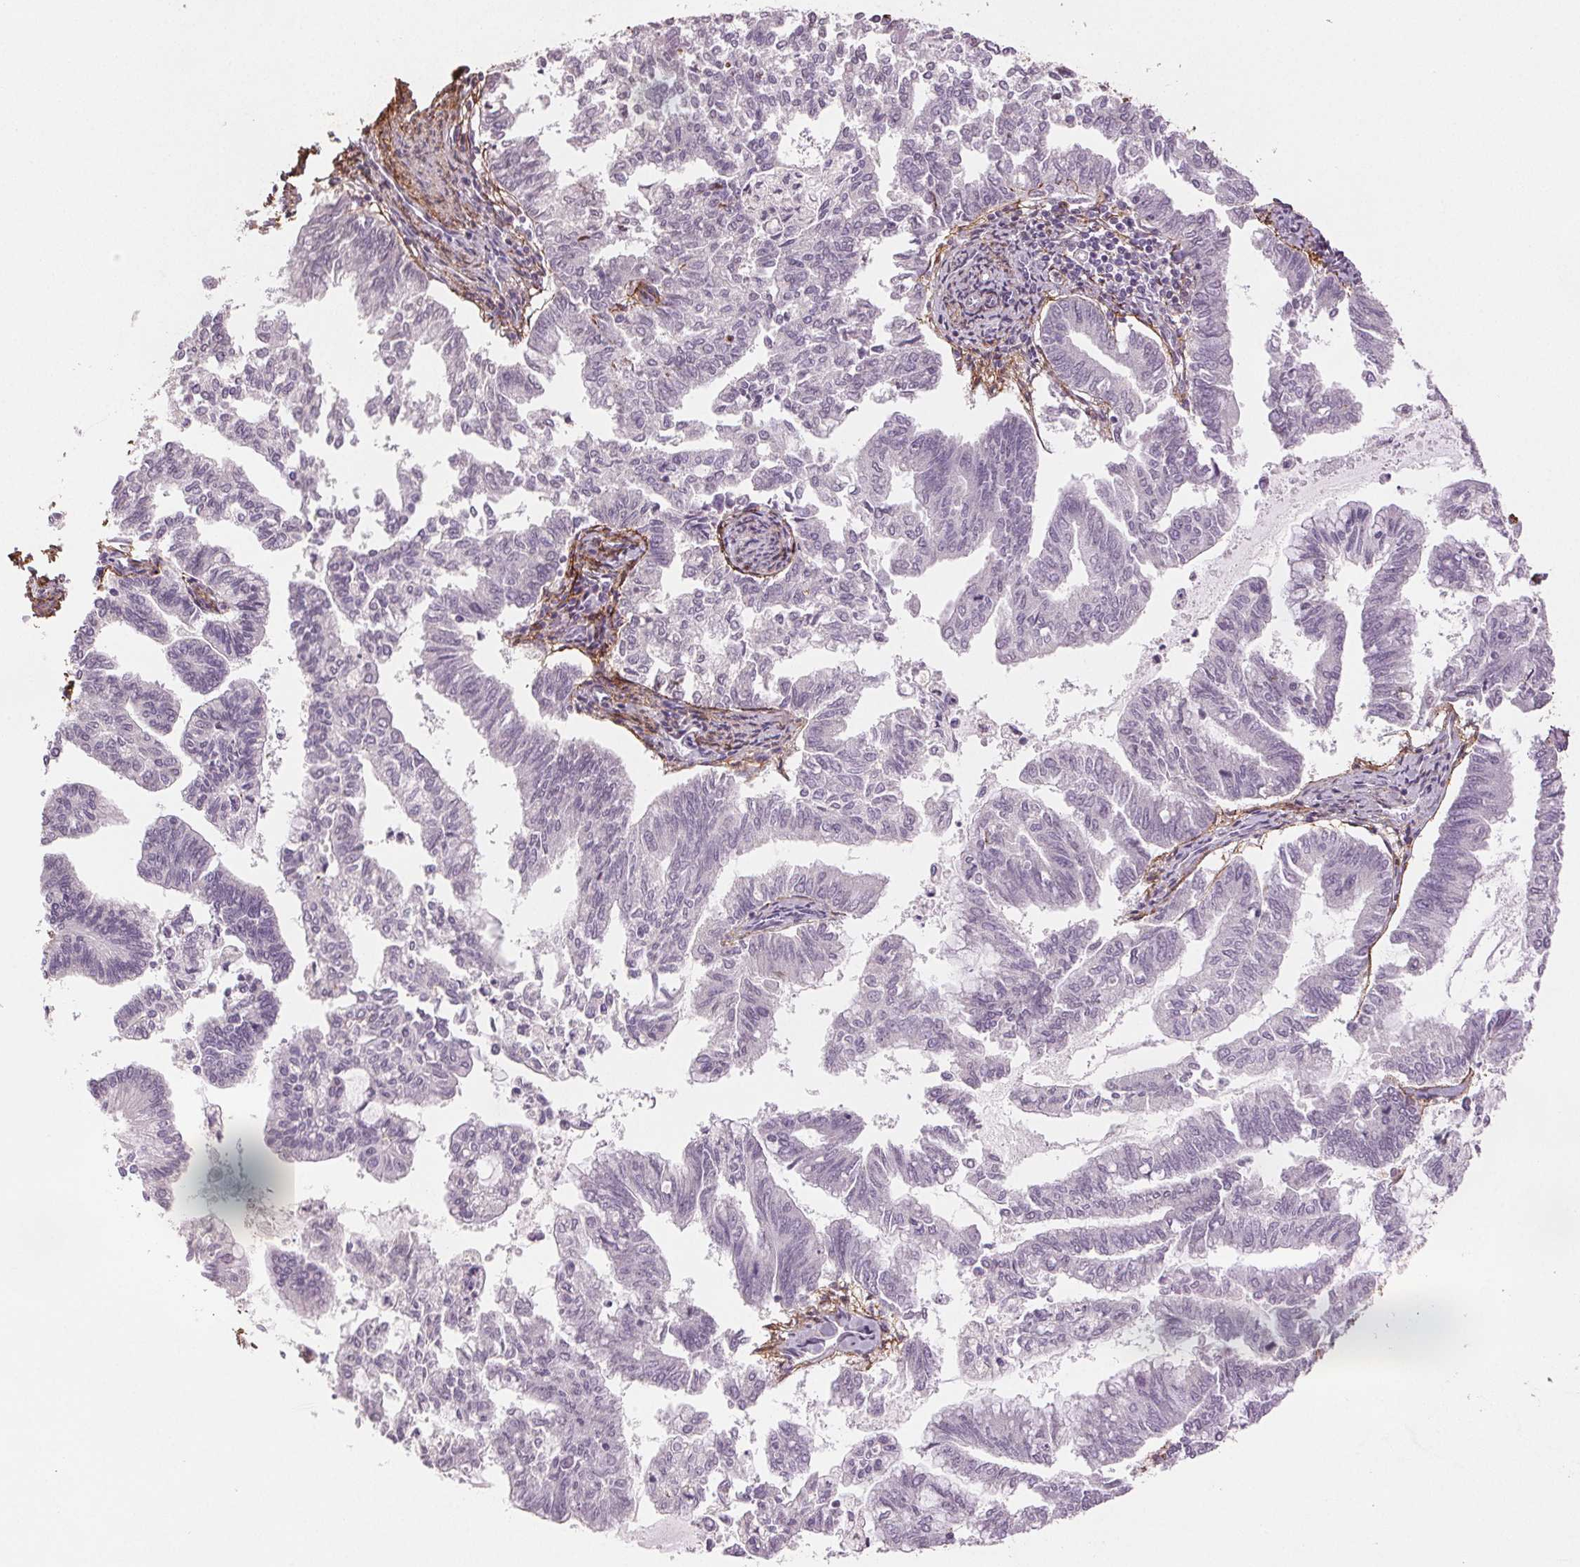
{"staining": {"intensity": "negative", "quantity": "none", "location": "none"}, "tissue": "endometrial cancer", "cell_type": "Tumor cells", "image_type": "cancer", "snomed": [{"axis": "morphology", "description": "Adenocarcinoma, NOS"}, {"axis": "topography", "description": "Endometrium"}], "caption": "Image shows no protein positivity in tumor cells of endometrial adenocarcinoma tissue.", "gene": "FBN1", "patient": {"sex": "female", "age": 79}}